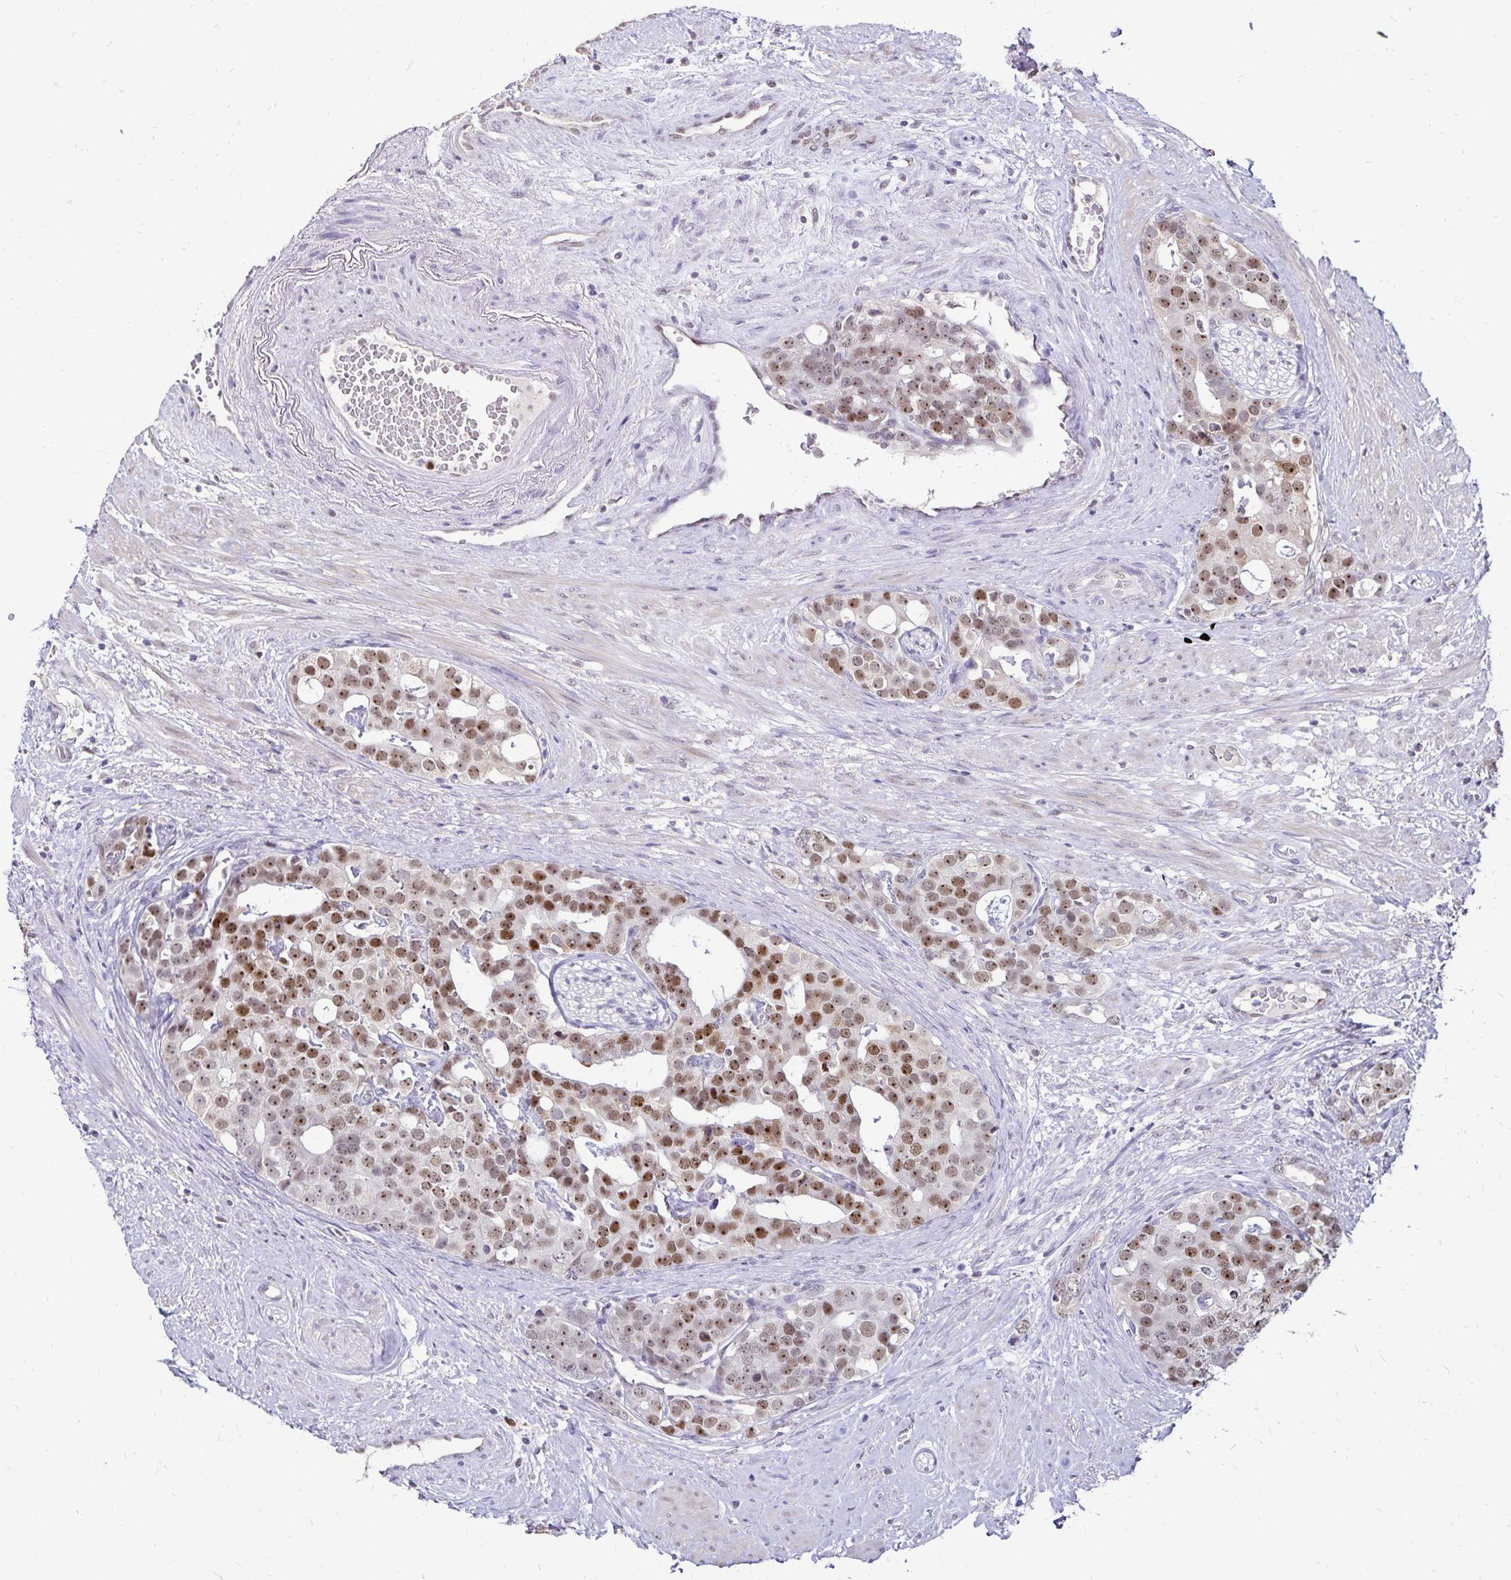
{"staining": {"intensity": "strong", "quantity": "25%-75%", "location": "nuclear"}, "tissue": "prostate cancer", "cell_type": "Tumor cells", "image_type": "cancer", "snomed": [{"axis": "morphology", "description": "Adenocarcinoma, High grade"}, {"axis": "topography", "description": "Prostate"}], "caption": "Immunohistochemistry (IHC) staining of prostate cancer (adenocarcinoma (high-grade)), which demonstrates high levels of strong nuclear staining in approximately 25%-75% of tumor cells indicating strong nuclear protein expression. The staining was performed using DAB (3,3'-diaminobenzidine) (brown) for protein detection and nuclei were counterstained in hematoxylin (blue).", "gene": "POLB", "patient": {"sex": "male", "age": 71}}